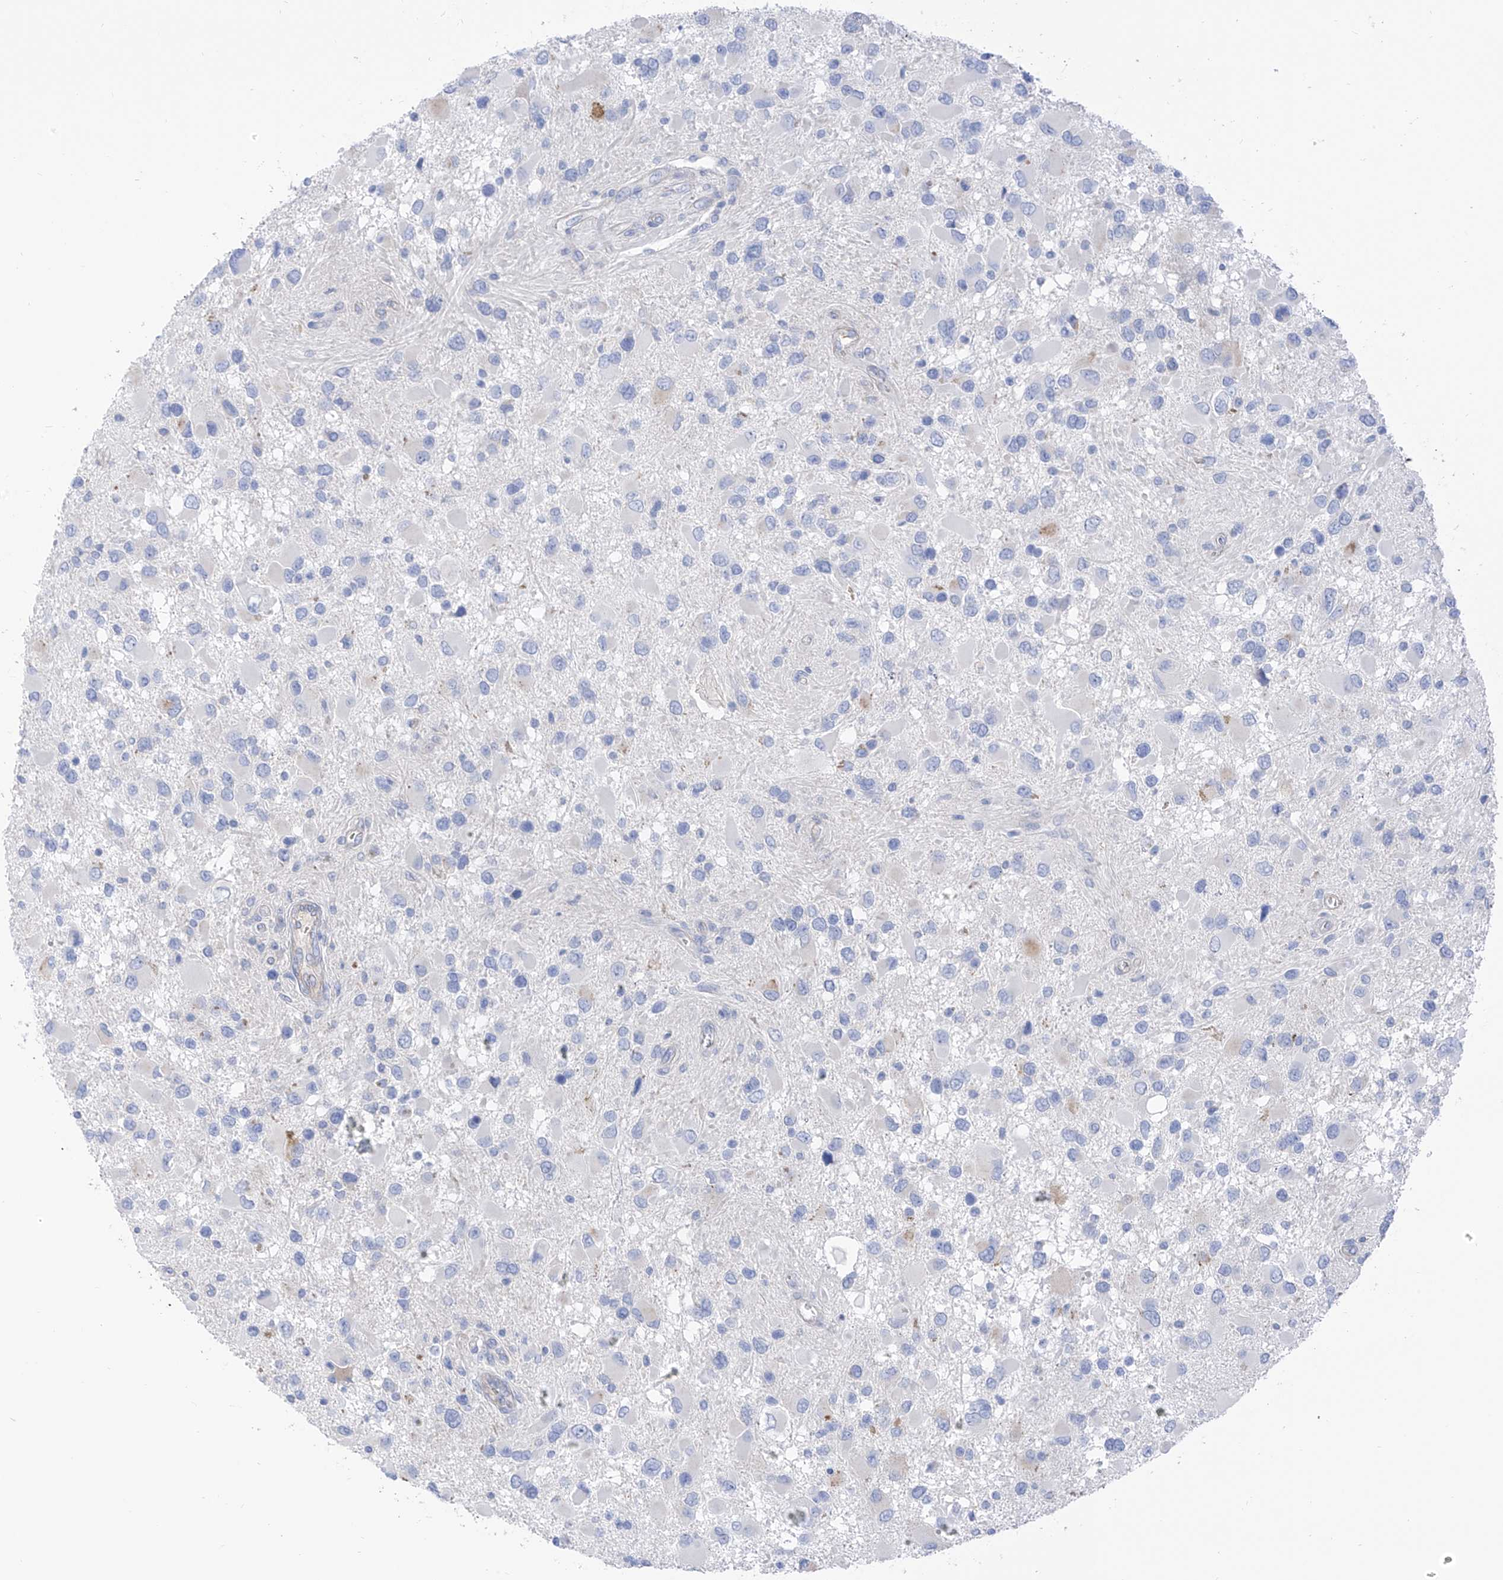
{"staining": {"intensity": "negative", "quantity": "none", "location": "none"}, "tissue": "glioma", "cell_type": "Tumor cells", "image_type": "cancer", "snomed": [{"axis": "morphology", "description": "Glioma, malignant, High grade"}, {"axis": "topography", "description": "Brain"}], "caption": "Malignant high-grade glioma stained for a protein using IHC reveals no staining tumor cells.", "gene": "ITGA9", "patient": {"sex": "male", "age": 53}}